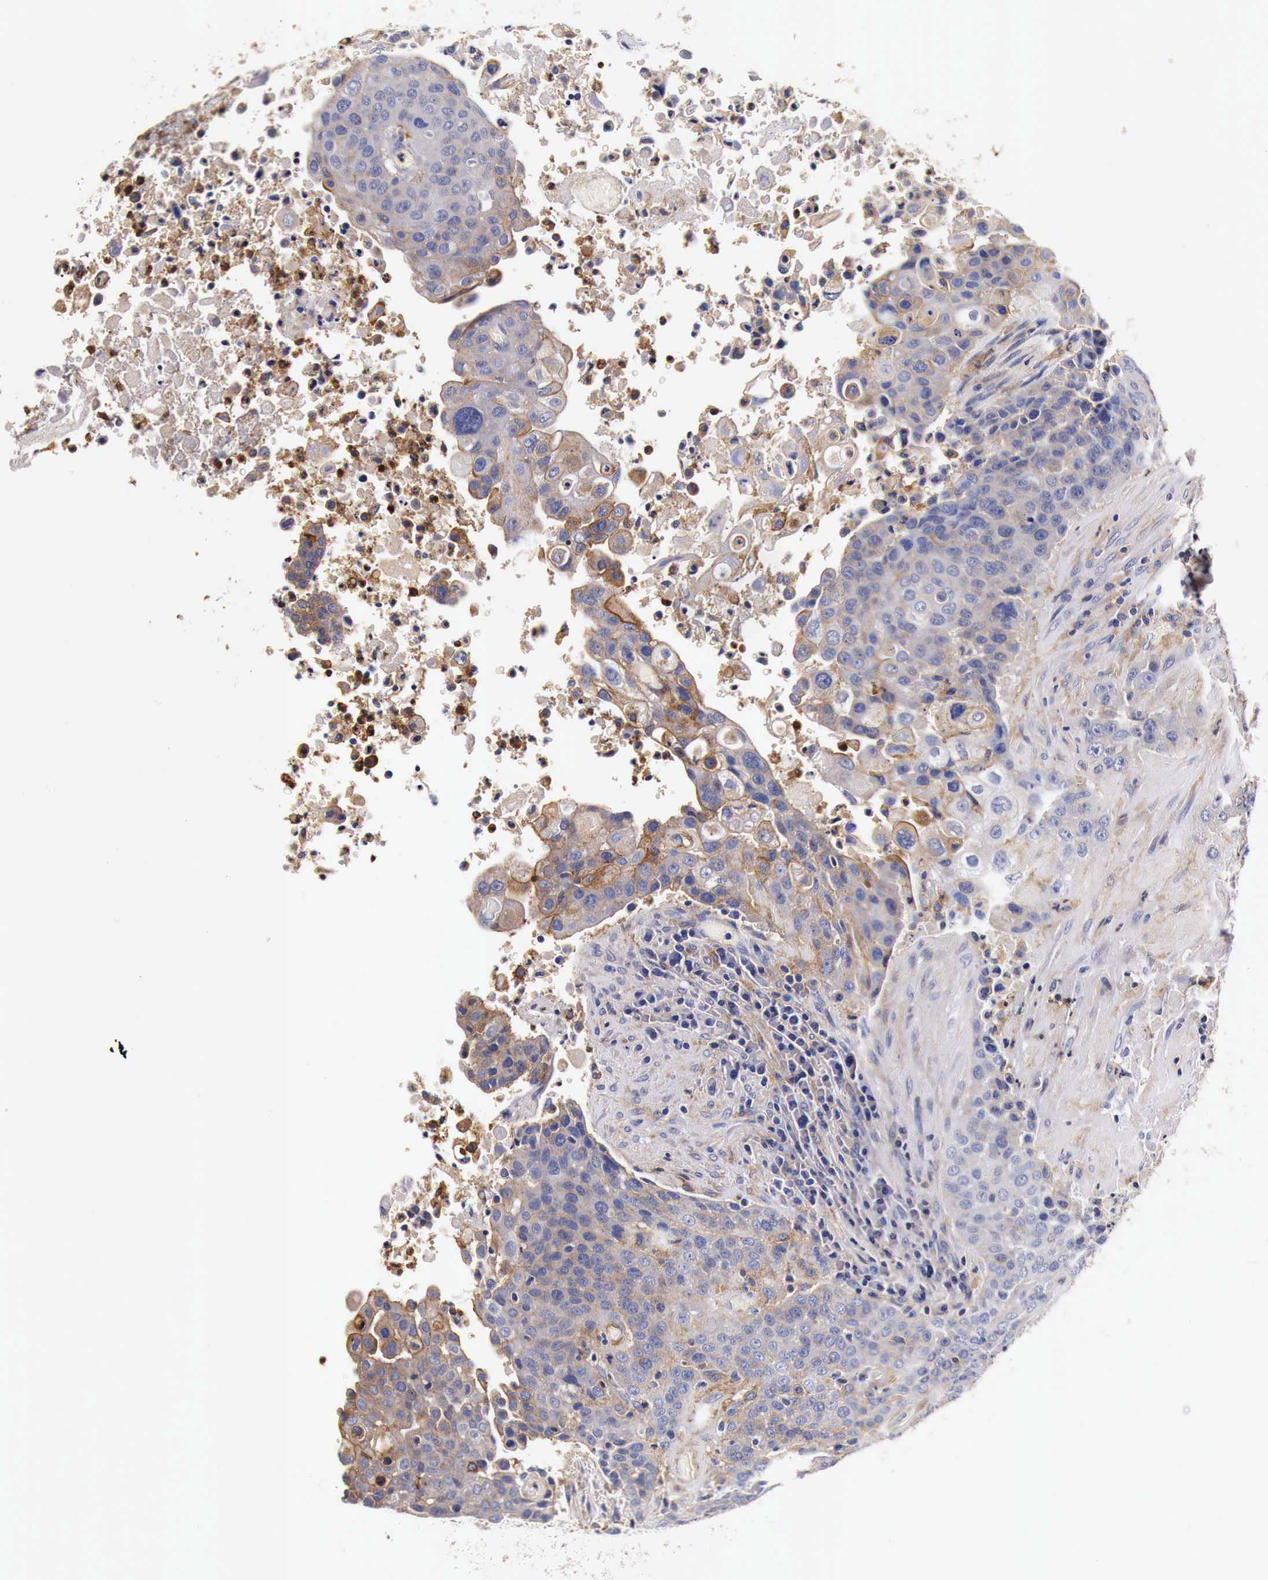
{"staining": {"intensity": "moderate", "quantity": ">75%", "location": "cytoplasmic/membranous"}, "tissue": "urothelial cancer", "cell_type": "Tumor cells", "image_type": "cancer", "snomed": [{"axis": "morphology", "description": "Urothelial carcinoma, High grade"}, {"axis": "topography", "description": "Urinary bladder"}], "caption": "High-grade urothelial carcinoma stained with immunohistochemistry displays moderate cytoplasmic/membranous positivity in about >75% of tumor cells. (Brightfield microscopy of DAB IHC at high magnification).", "gene": "RP2", "patient": {"sex": "male", "age": 74}}